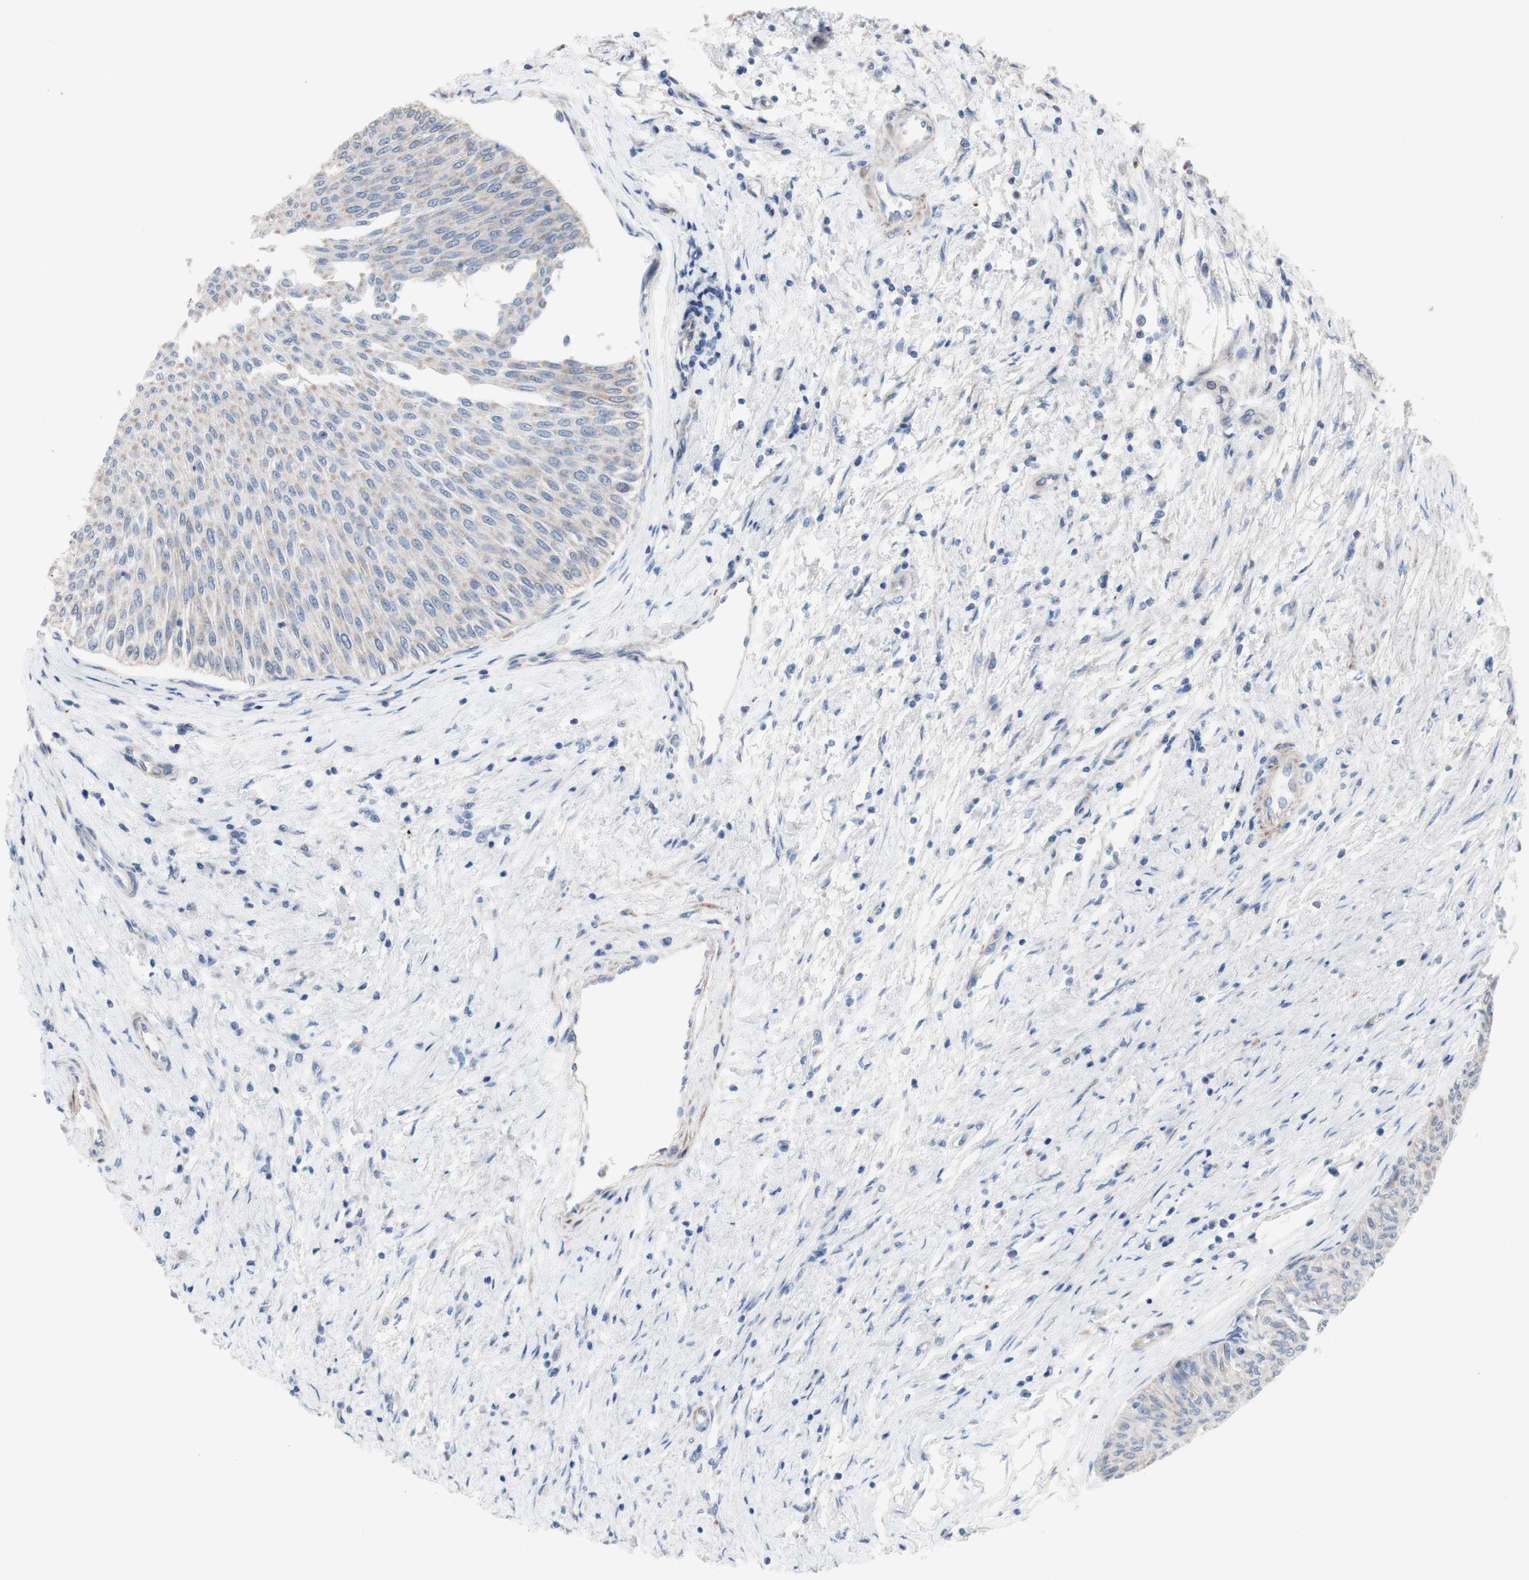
{"staining": {"intensity": "weak", "quantity": "25%-75%", "location": "cytoplasmic/membranous"}, "tissue": "urothelial cancer", "cell_type": "Tumor cells", "image_type": "cancer", "snomed": [{"axis": "morphology", "description": "Urothelial carcinoma, Low grade"}, {"axis": "topography", "description": "Urinary bladder"}], "caption": "Protein staining shows weak cytoplasmic/membranous expression in about 25%-75% of tumor cells in urothelial cancer.", "gene": "AGPAT5", "patient": {"sex": "male", "age": 78}}